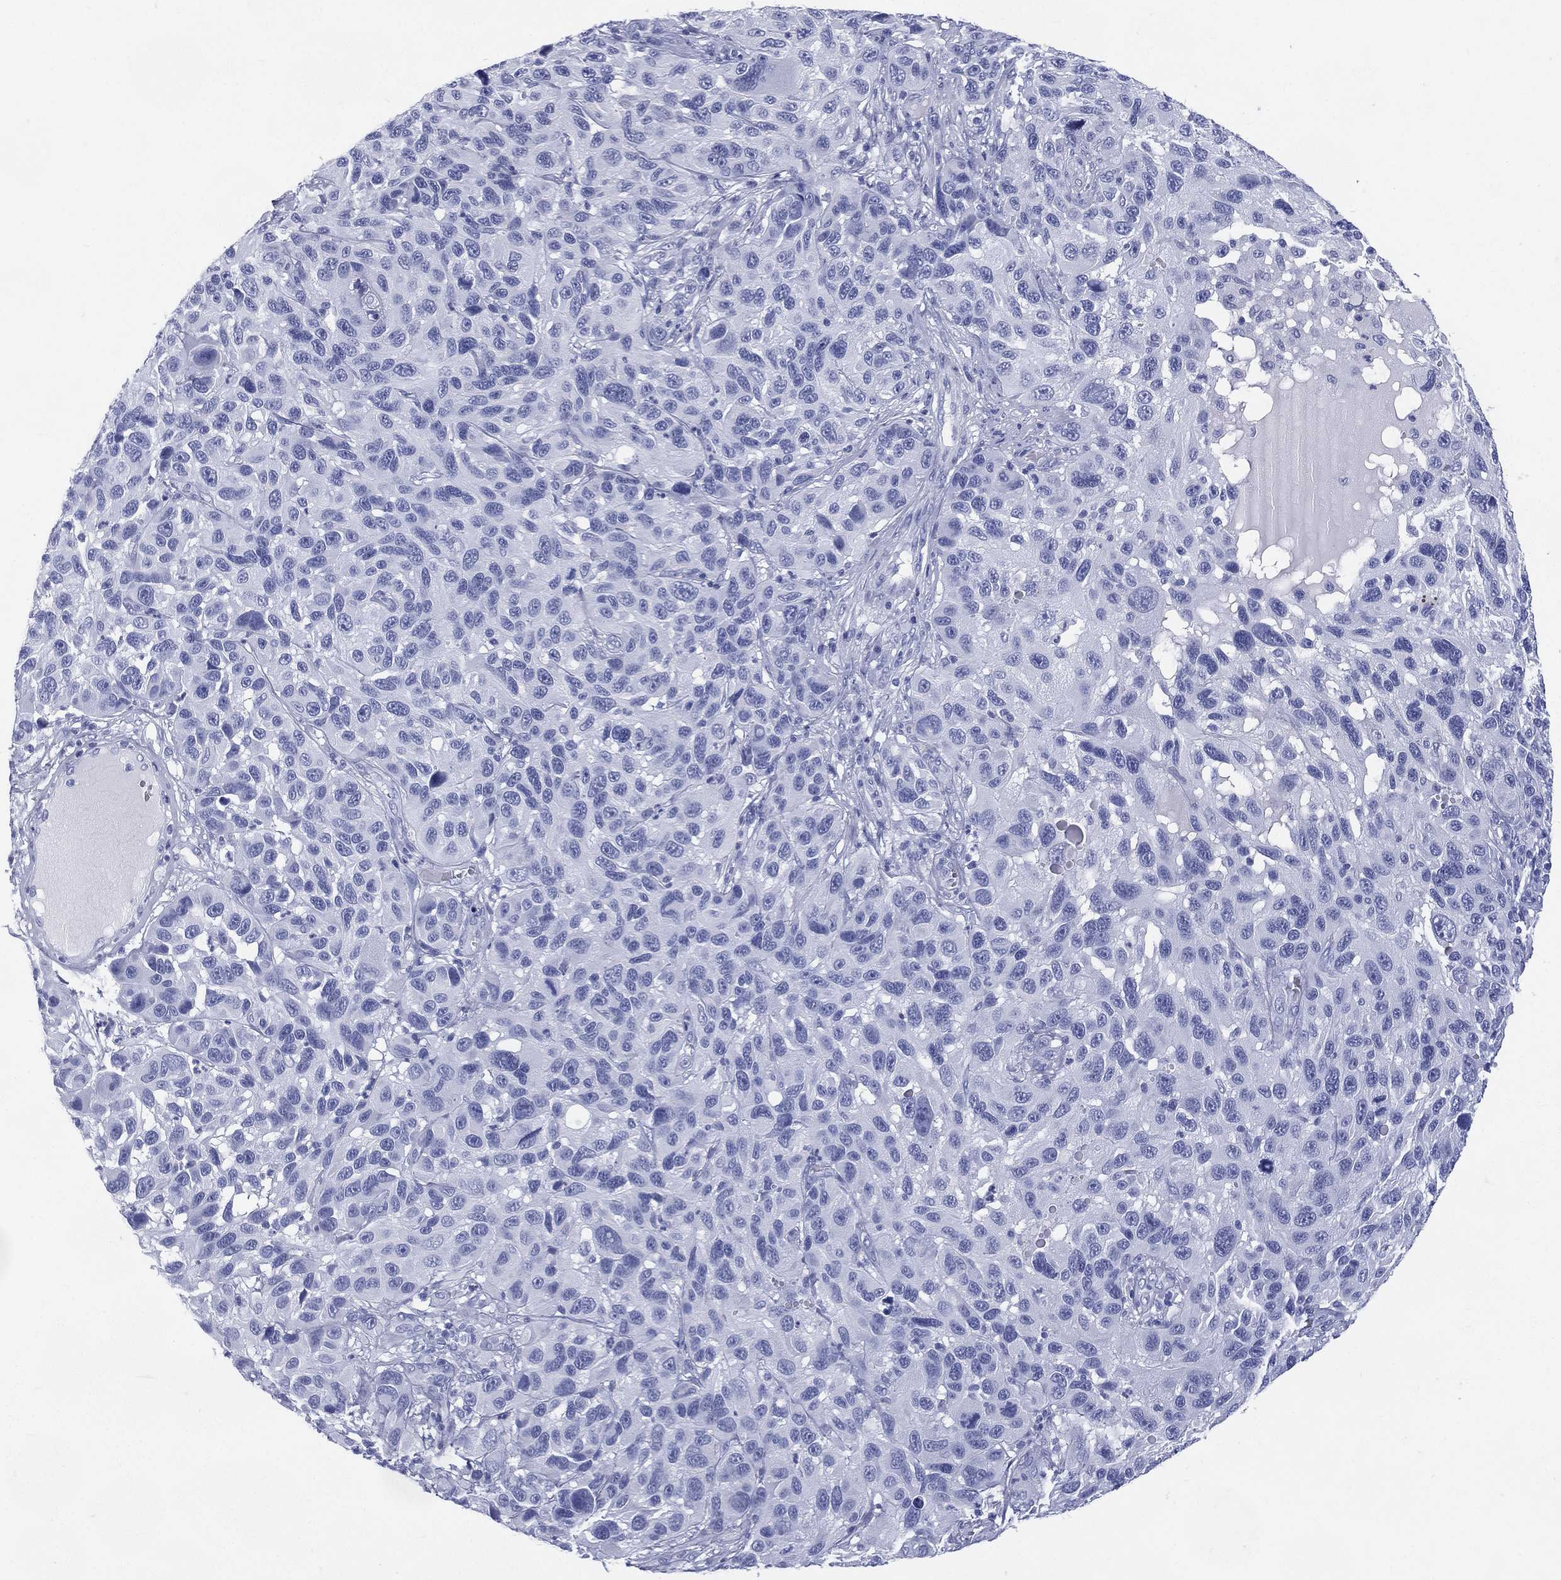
{"staining": {"intensity": "negative", "quantity": "none", "location": "none"}, "tissue": "melanoma", "cell_type": "Tumor cells", "image_type": "cancer", "snomed": [{"axis": "morphology", "description": "Malignant melanoma, NOS"}, {"axis": "topography", "description": "Skin"}], "caption": "Immunohistochemistry (IHC) photomicrograph of neoplastic tissue: human melanoma stained with DAB (3,3'-diaminobenzidine) exhibits no significant protein expression in tumor cells.", "gene": "ETNPPL", "patient": {"sex": "male", "age": 53}}